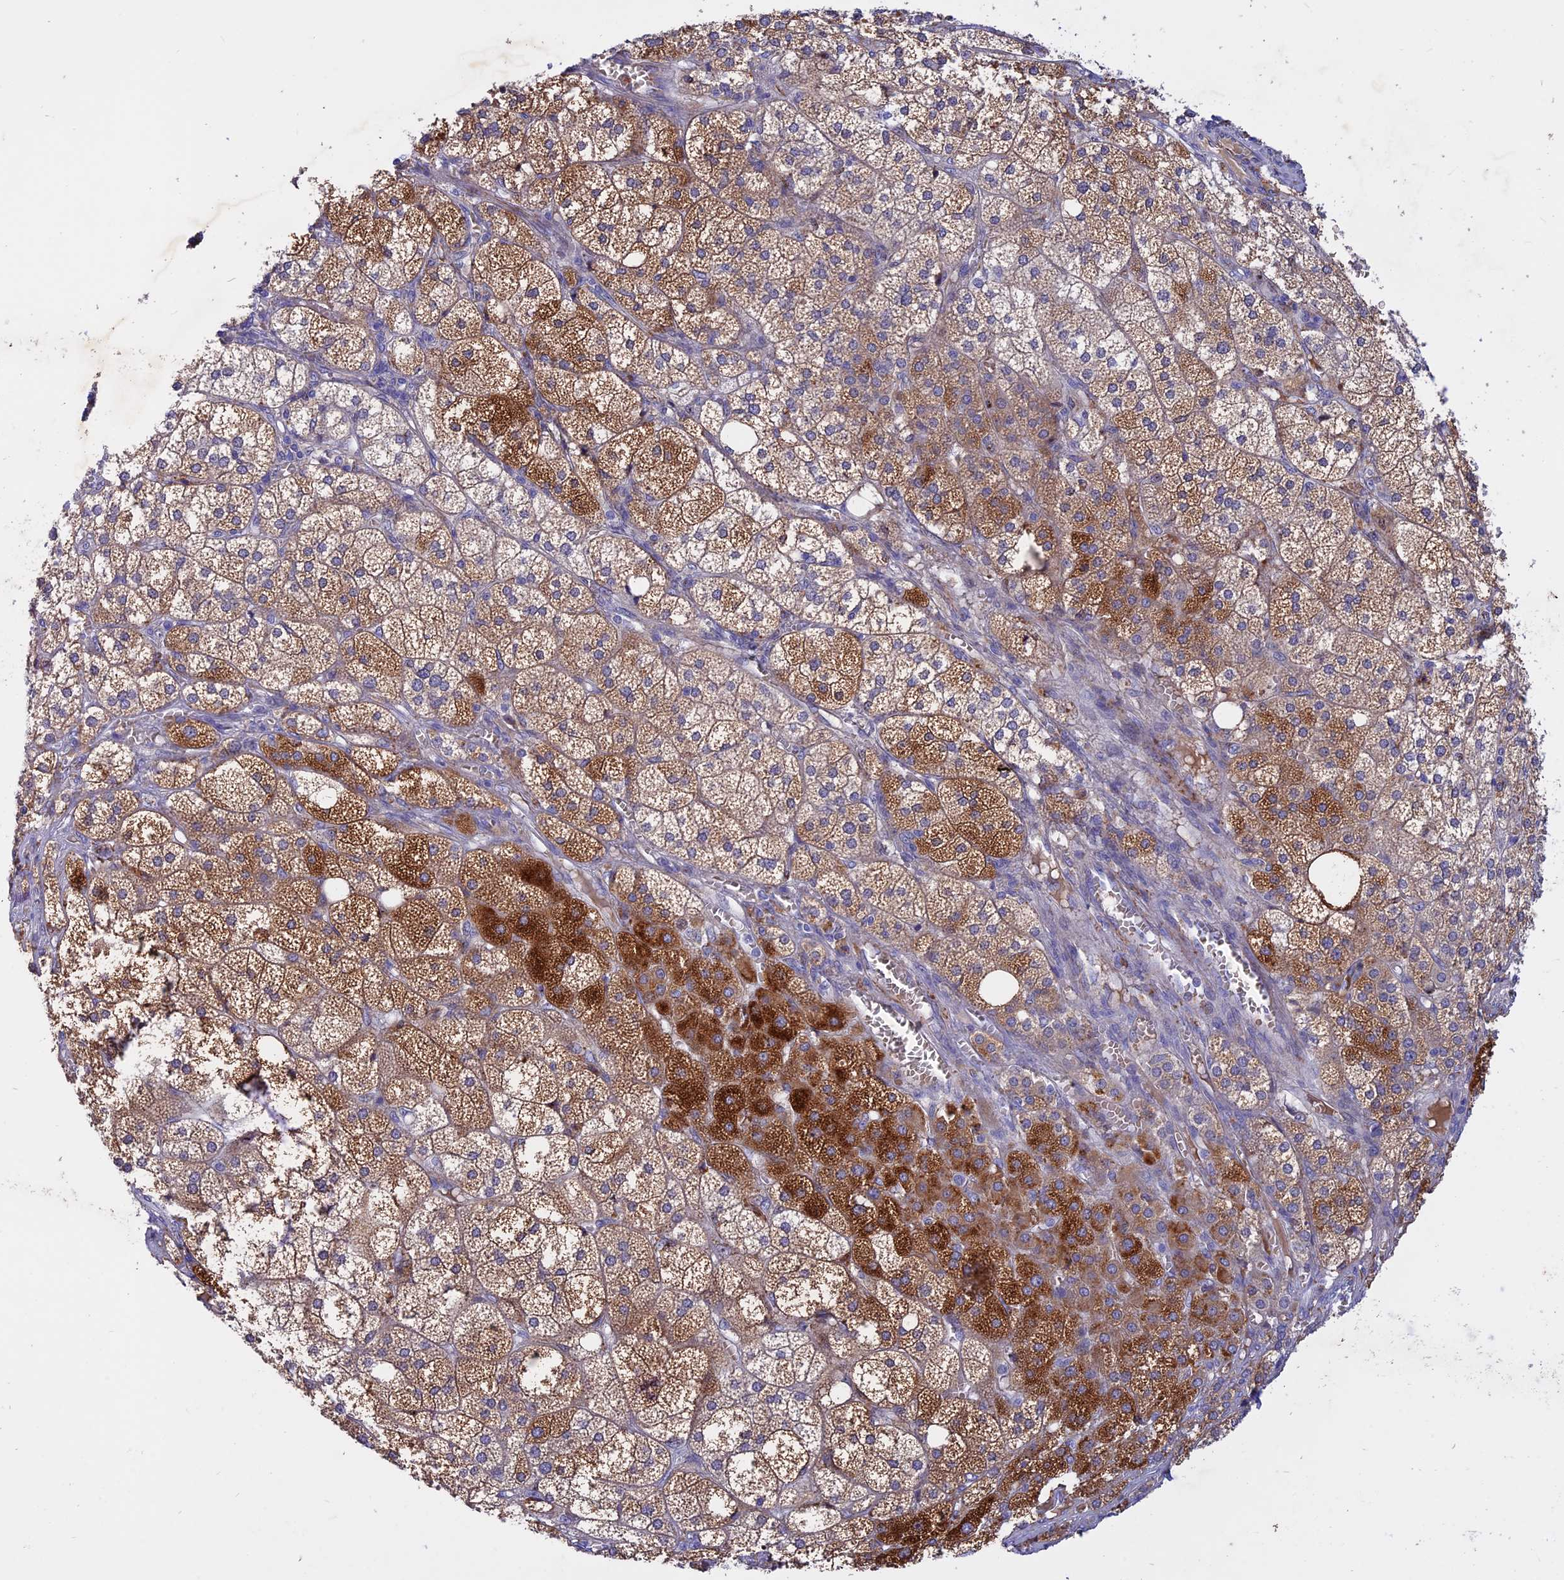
{"staining": {"intensity": "strong", "quantity": "25%-75%", "location": "cytoplasmic/membranous"}, "tissue": "adrenal gland", "cell_type": "Glandular cells", "image_type": "normal", "snomed": [{"axis": "morphology", "description": "Normal tissue, NOS"}, {"axis": "topography", "description": "Adrenal gland"}], "caption": "Human adrenal gland stained for a protein (brown) reveals strong cytoplasmic/membranous positive positivity in approximately 25%-75% of glandular cells.", "gene": "GK5", "patient": {"sex": "female", "age": 61}}